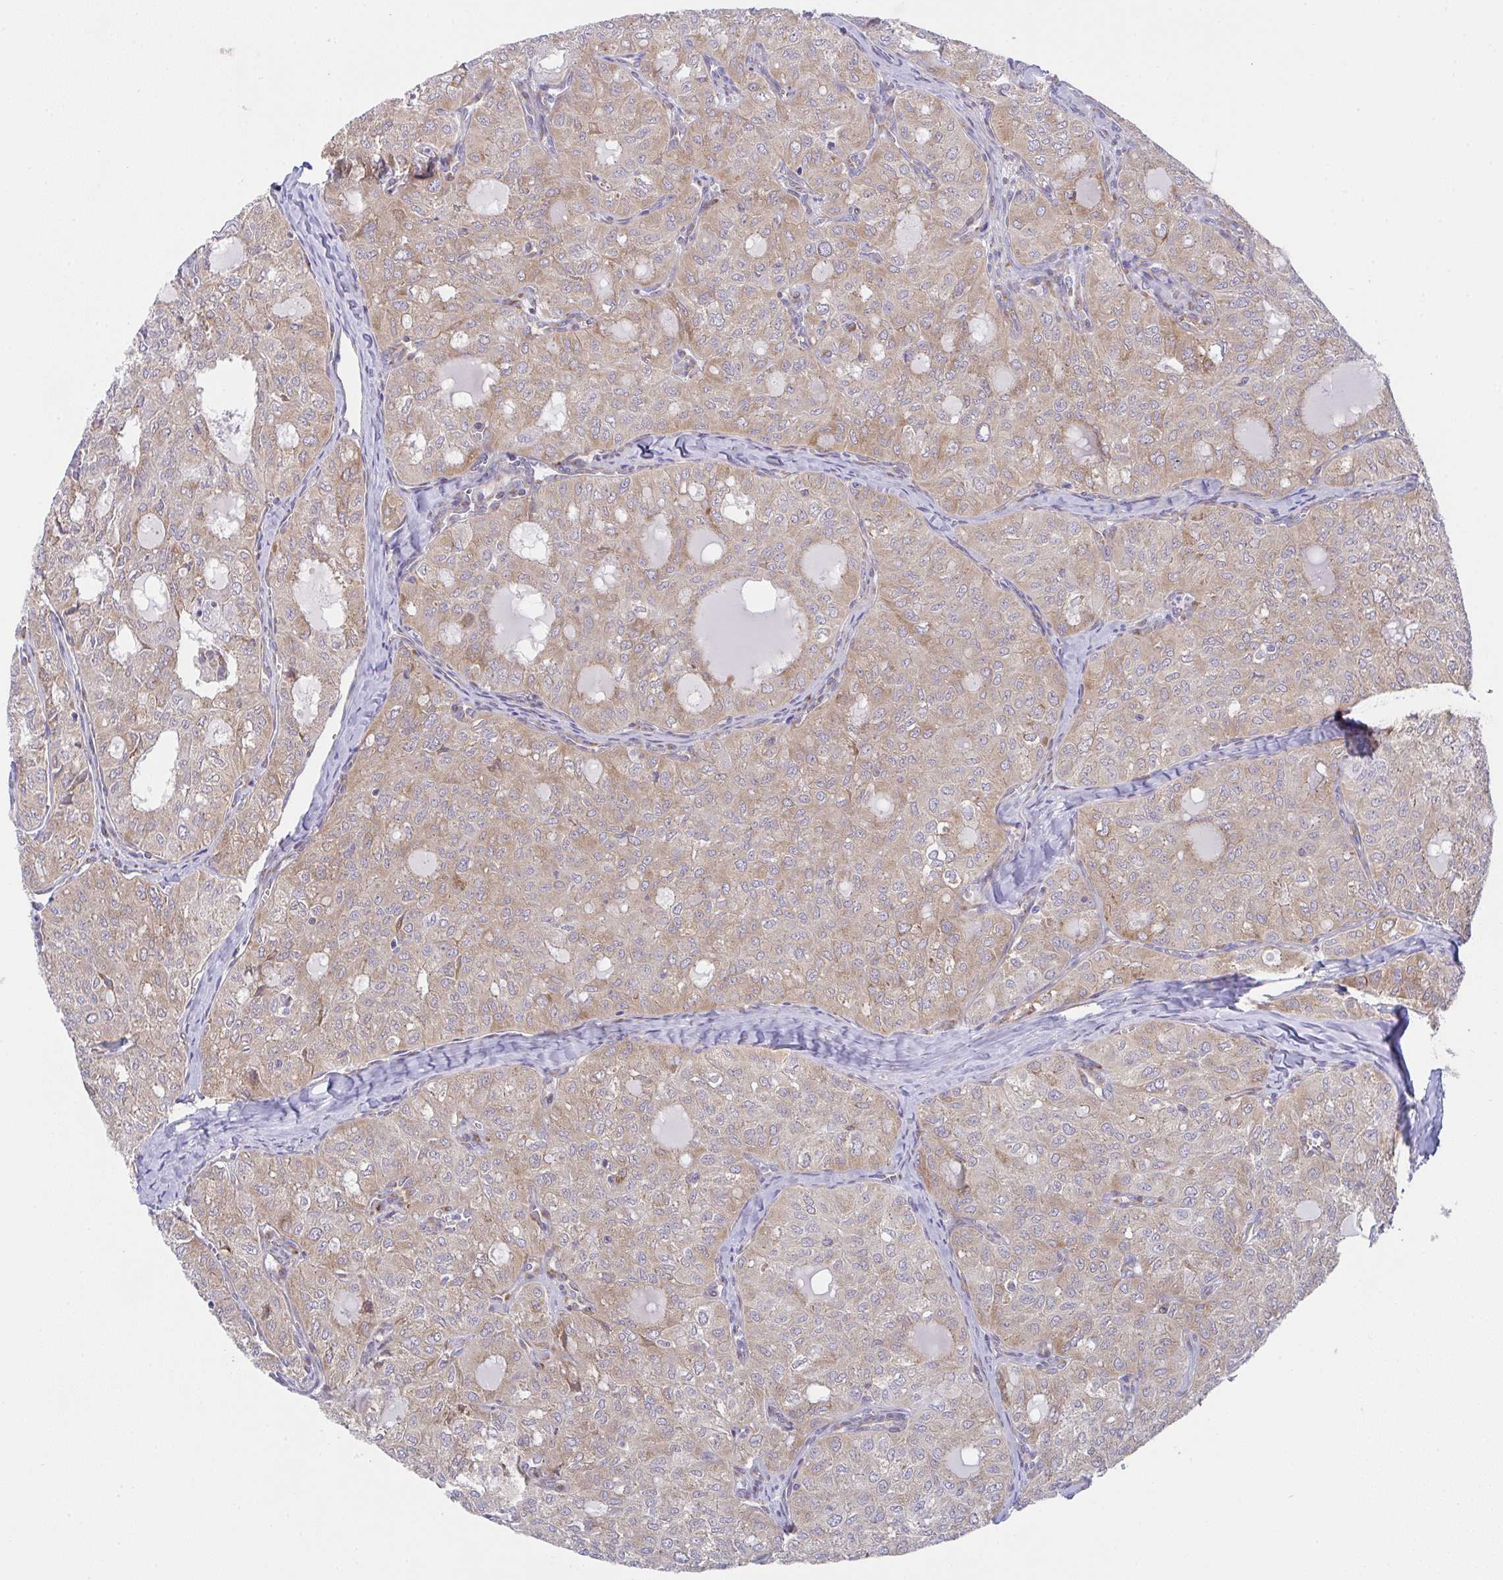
{"staining": {"intensity": "weak", "quantity": ">75%", "location": "cytoplasmic/membranous"}, "tissue": "thyroid cancer", "cell_type": "Tumor cells", "image_type": "cancer", "snomed": [{"axis": "morphology", "description": "Follicular adenoma carcinoma, NOS"}, {"axis": "topography", "description": "Thyroid gland"}], "caption": "Thyroid follicular adenoma carcinoma stained with immunohistochemistry reveals weak cytoplasmic/membranous positivity in approximately >75% of tumor cells.", "gene": "MIA3", "patient": {"sex": "male", "age": 75}}